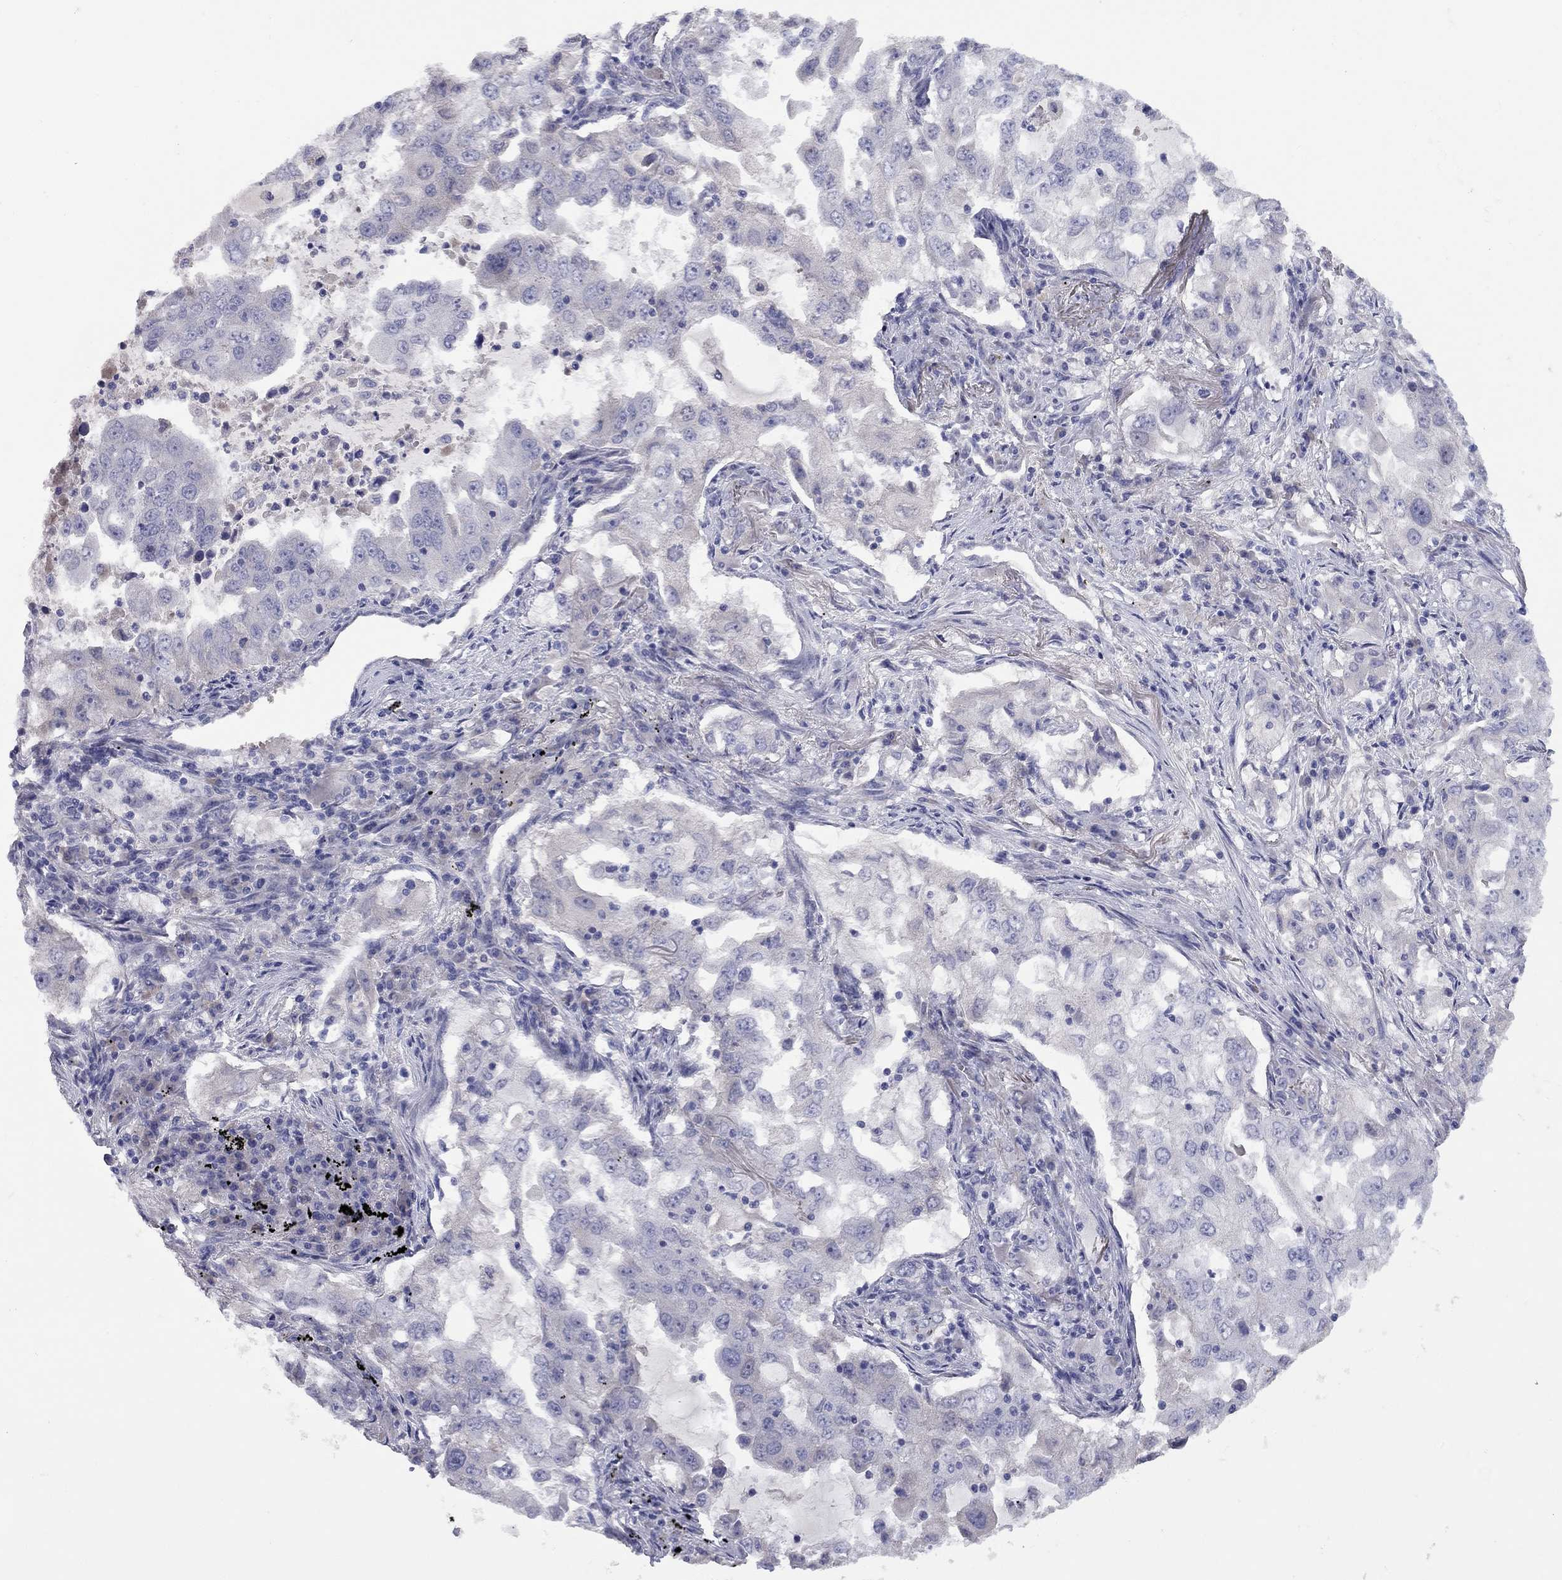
{"staining": {"intensity": "negative", "quantity": "none", "location": "none"}, "tissue": "lung cancer", "cell_type": "Tumor cells", "image_type": "cancer", "snomed": [{"axis": "morphology", "description": "Adenocarcinoma, NOS"}, {"axis": "topography", "description": "Lung"}], "caption": "The immunohistochemistry image has no significant expression in tumor cells of lung cancer tissue.", "gene": "UNC119B", "patient": {"sex": "female", "age": 61}}